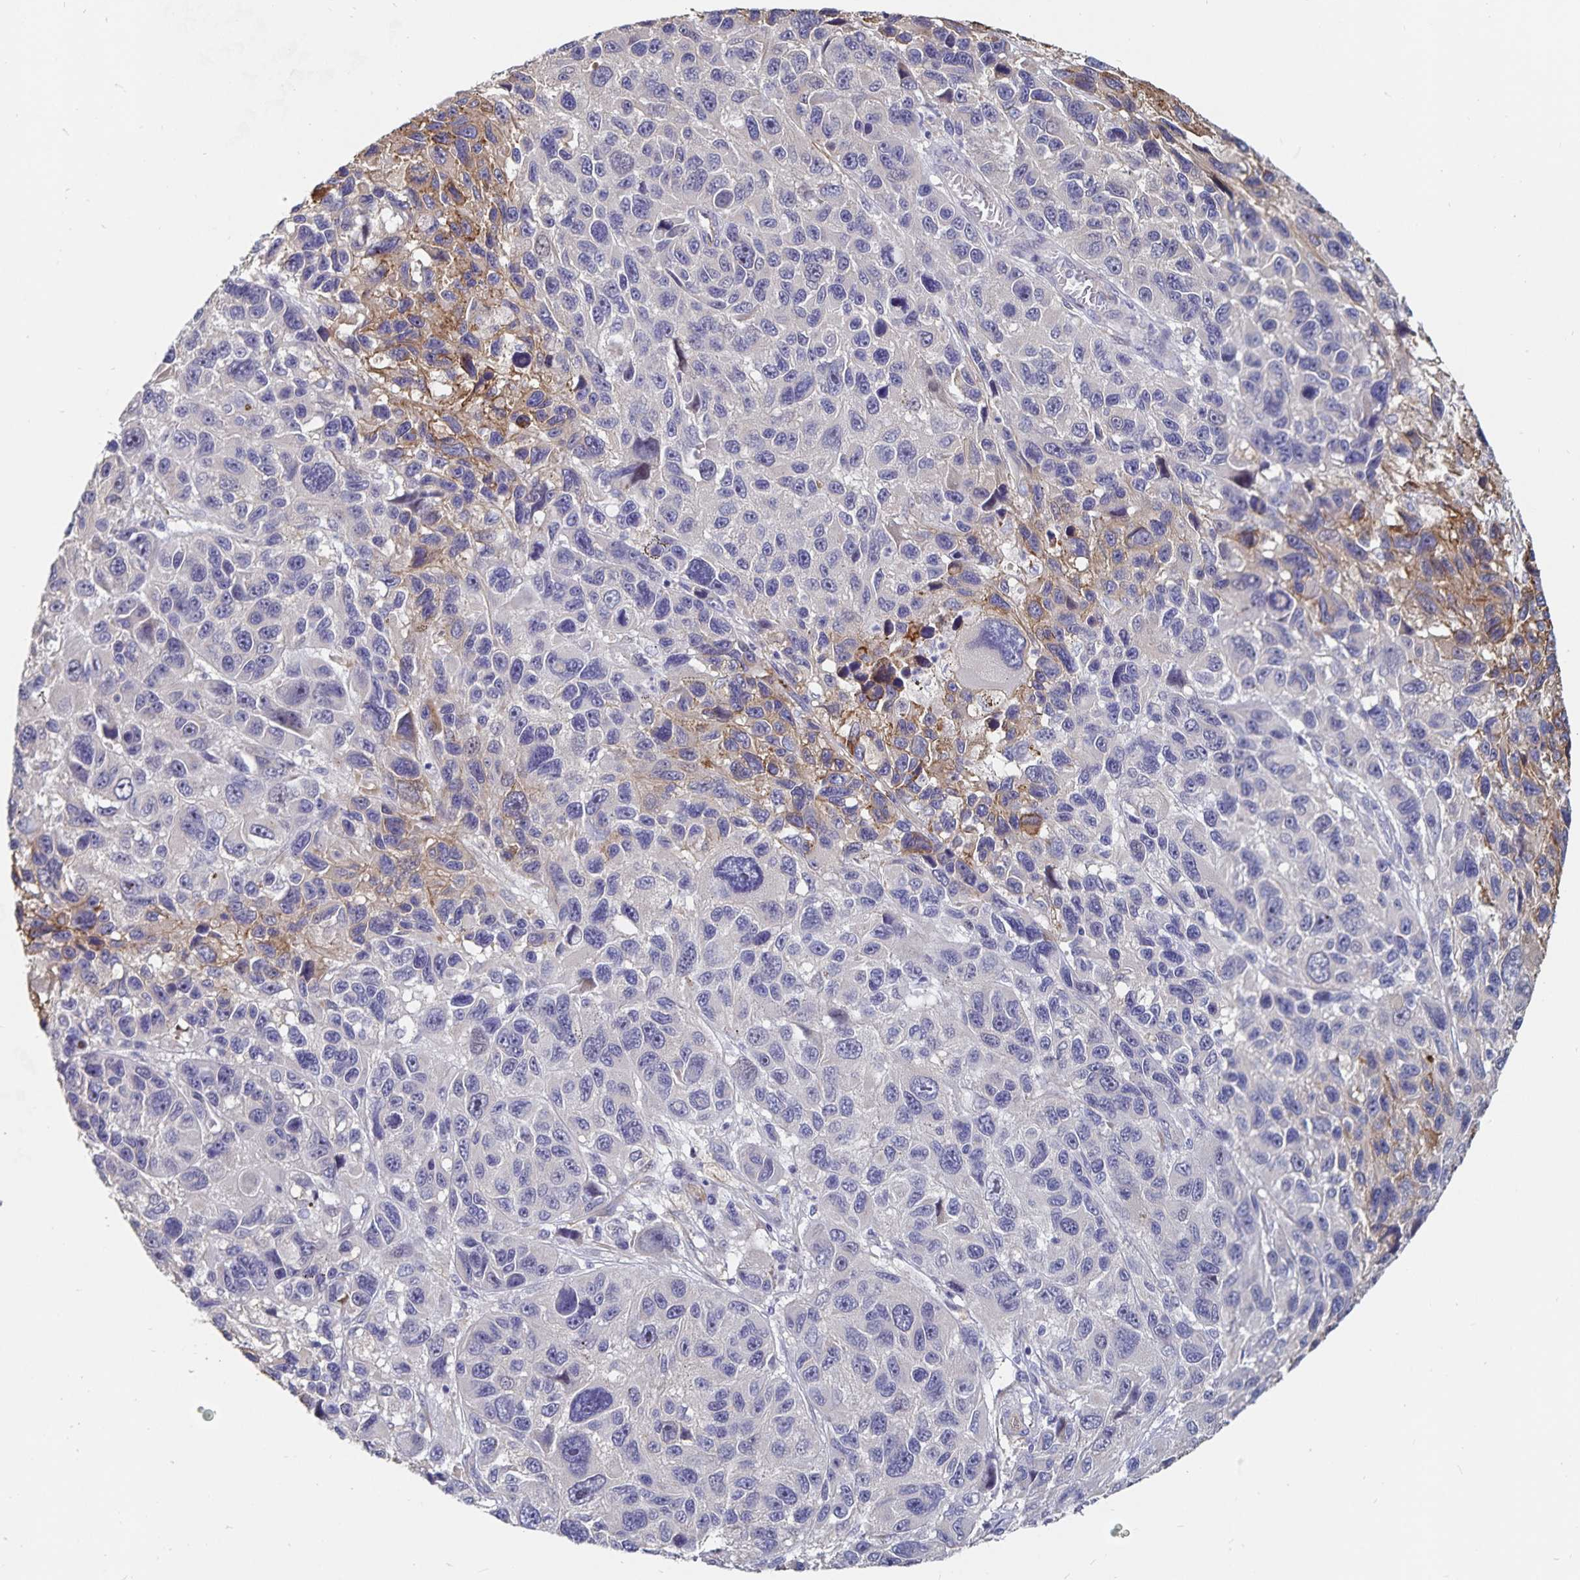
{"staining": {"intensity": "weak", "quantity": "<25%", "location": "cytoplasmic/membranous"}, "tissue": "melanoma", "cell_type": "Tumor cells", "image_type": "cancer", "snomed": [{"axis": "morphology", "description": "Malignant melanoma, NOS"}, {"axis": "topography", "description": "Skin"}], "caption": "A high-resolution photomicrograph shows immunohistochemistry (IHC) staining of malignant melanoma, which displays no significant expression in tumor cells.", "gene": "SSTR1", "patient": {"sex": "male", "age": 53}}